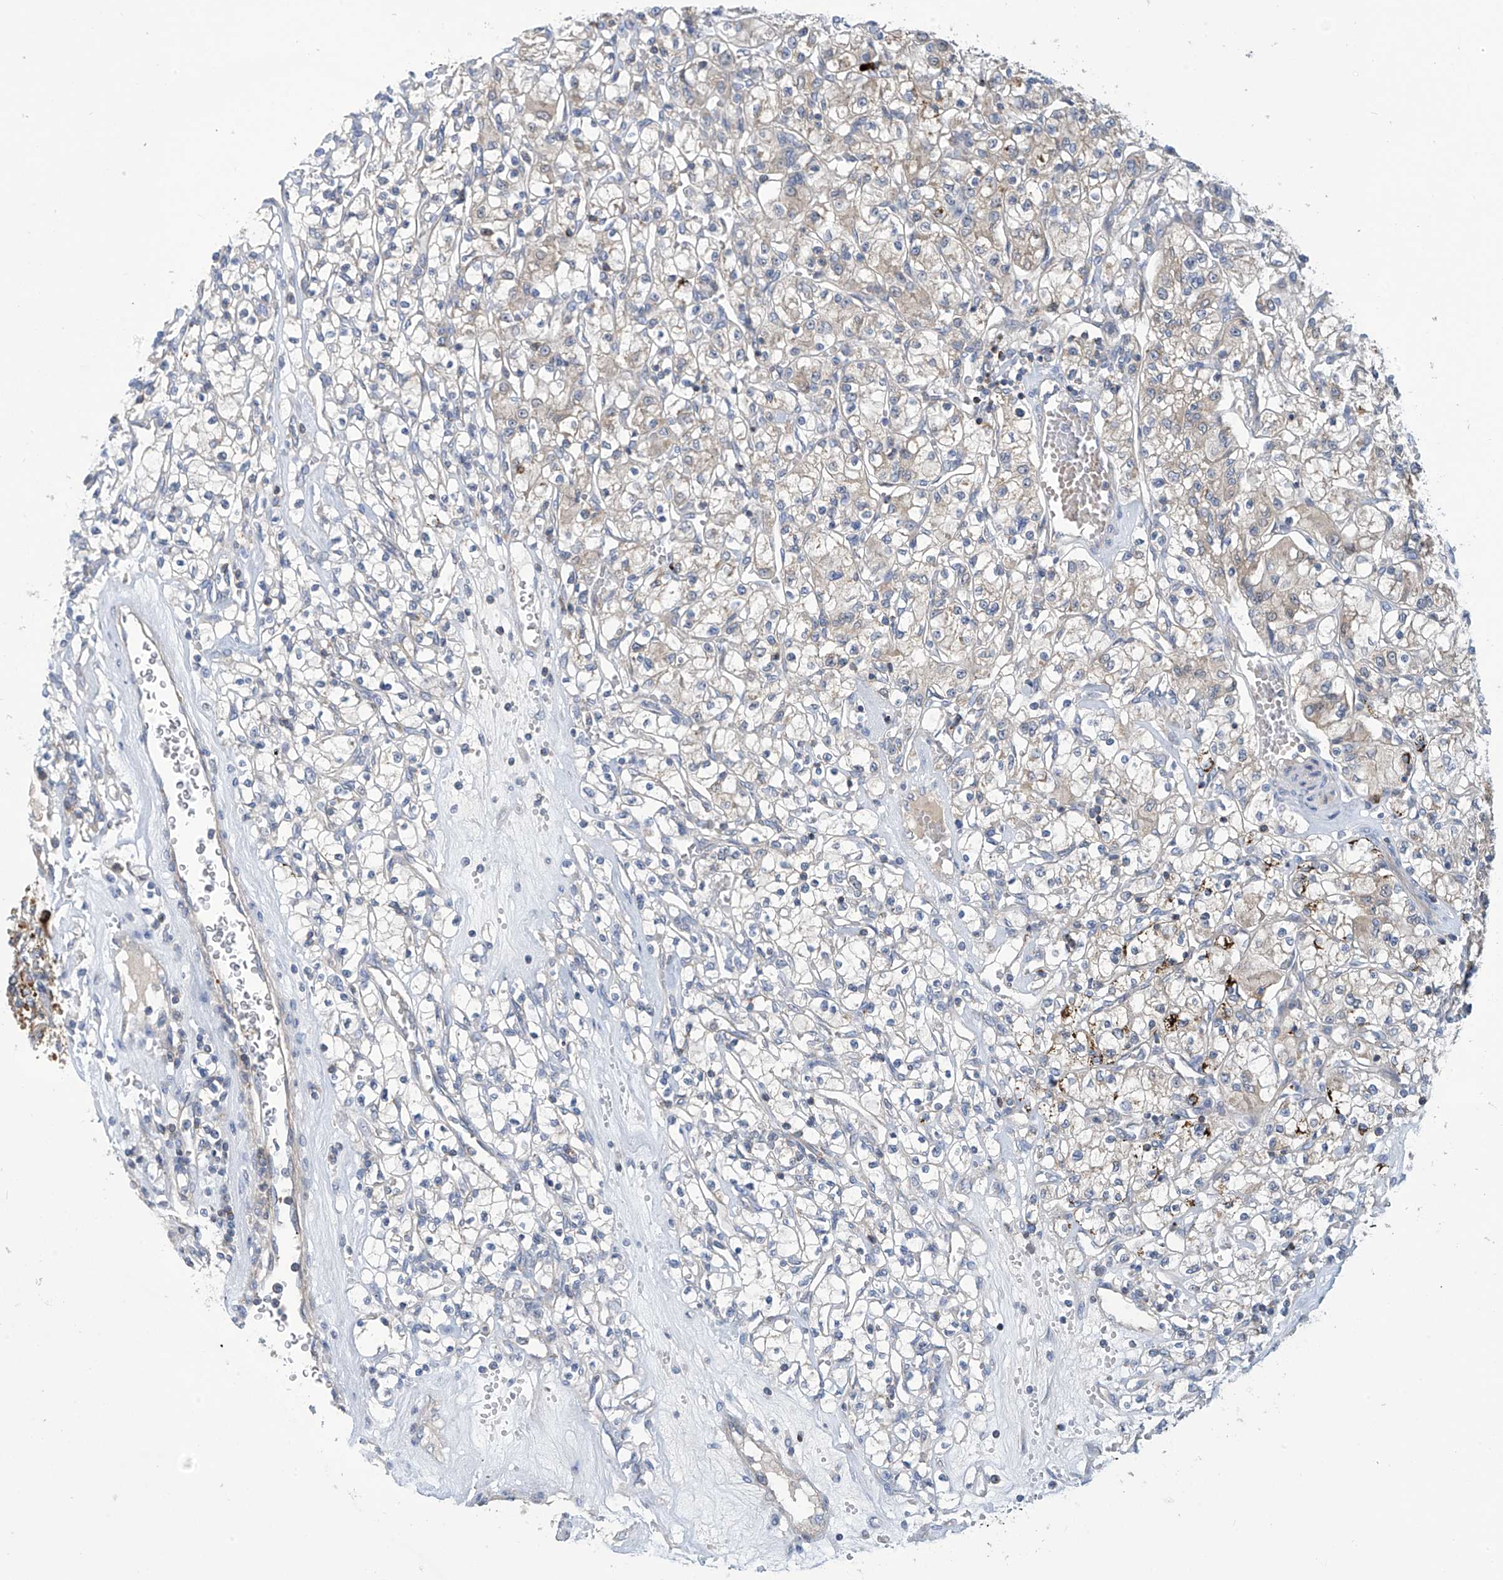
{"staining": {"intensity": "moderate", "quantity": "25%-75%", "location": "cytoplasmic/membranous"}, "tissue": "renal cancer", "cell_type": "Tumor cells", "image_type": "cancer", "snomed": [{"axis": "morphology", "description": "Adenocarcinoma, NOS"}, {"axis": "topography", "description": "Kidney"}], "caption": "Immunohistochemistry histopathology image of renal cancer (adenocarcinoma) stained for a protein (brown), which exhibits medium levels of moderate cytoplasmic/membranous expression in approximately 25%-75% of tumor cells.", "gene": "IBA57", "patient": {"sex": "female", "age": 59}}